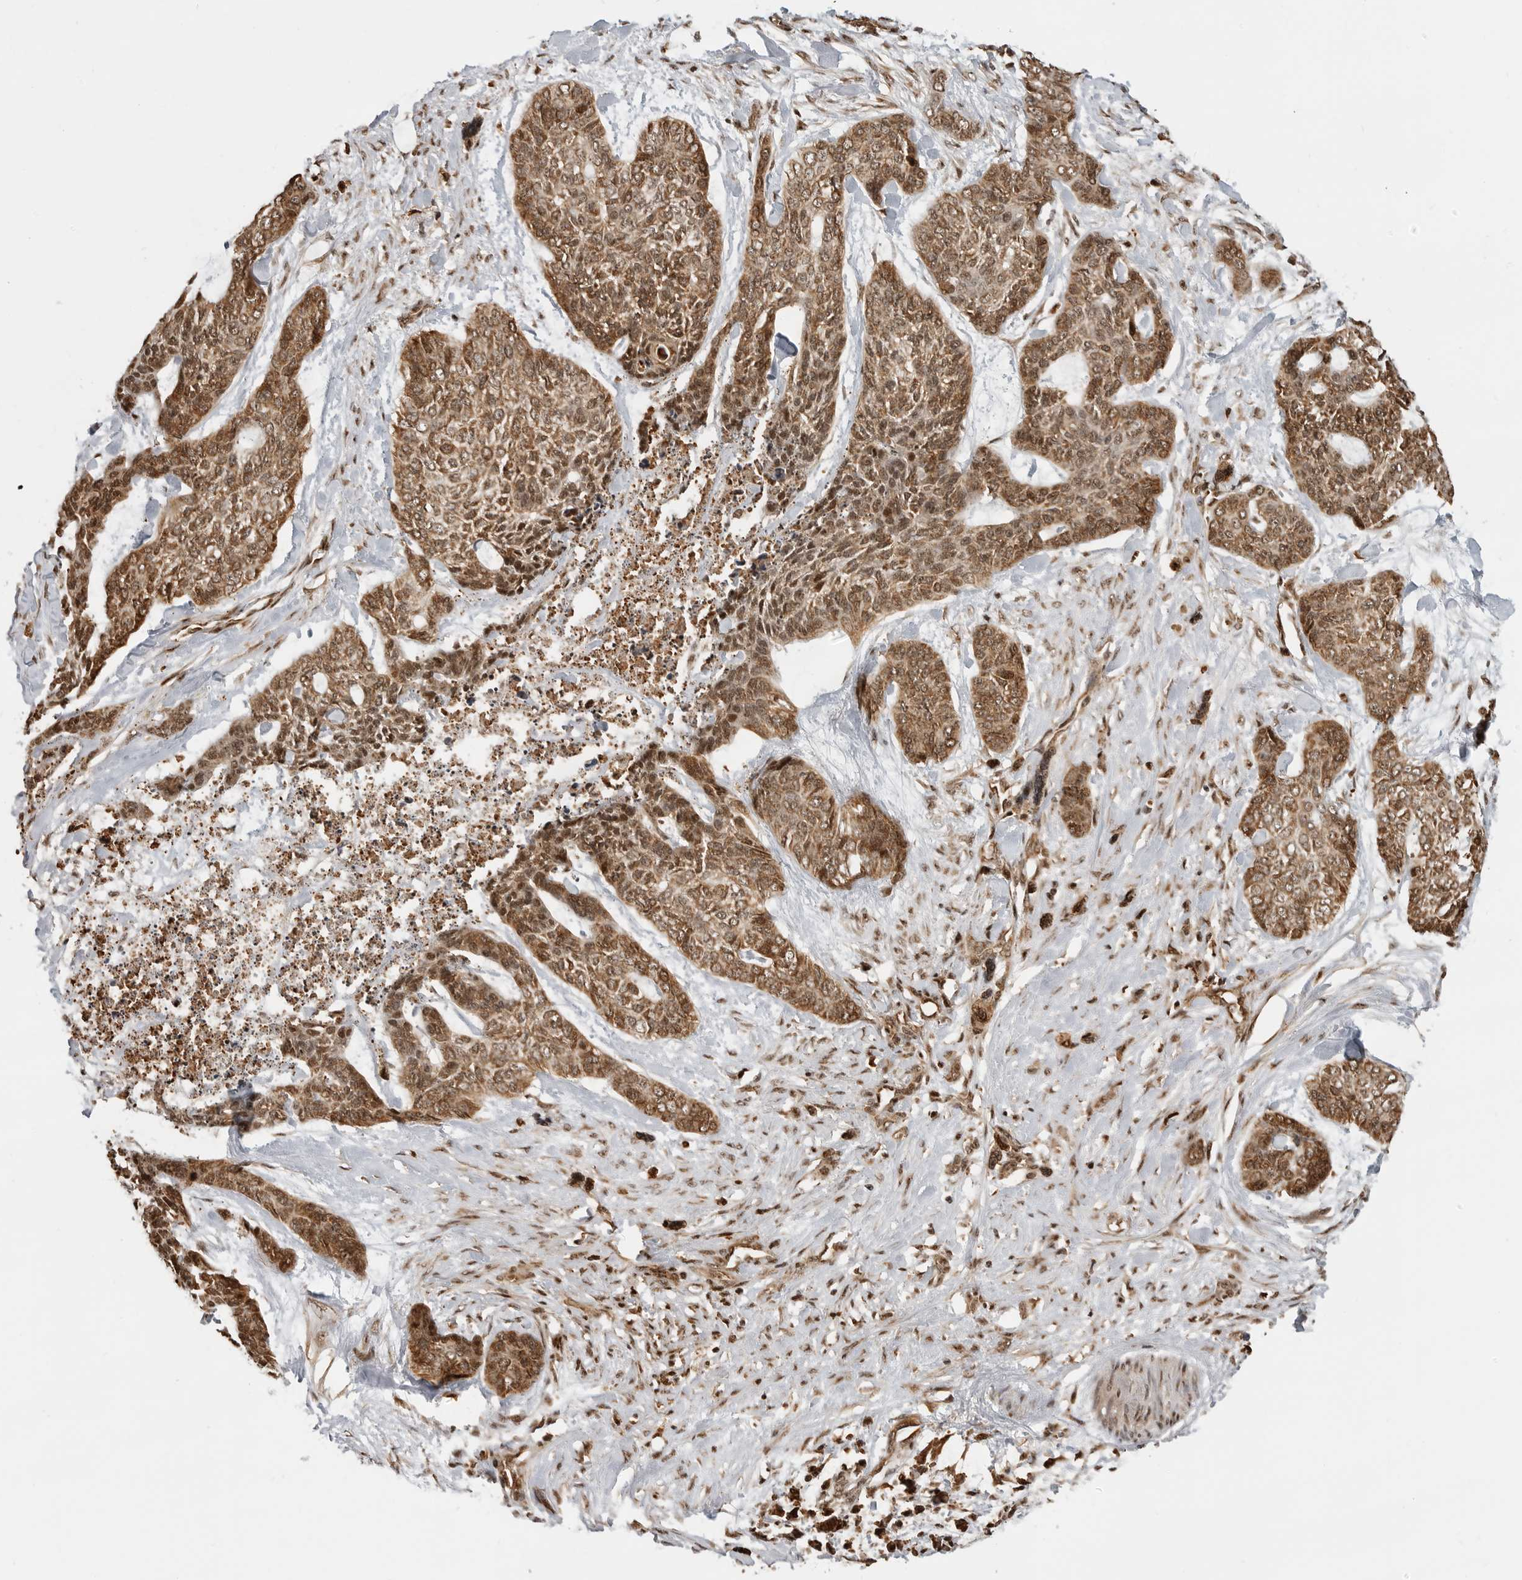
{"staining": {"intensity": "moderate", "quantity": ">75%", "location": "cytoplasmic/membranous,nuclear"}, "tissue": "skin cancer", "cell_type": "Tumor cells", "image_type": "cancer", "snomed": [{"axis": "morphology", "description": "Basal cell carcinoma"}, {"axis": "topography", "description": "Skin"}], "caption": "This photomicrograph reveals immunohistochemistry (IHC) staining of skin basal cell carcinoma, with medium moderate cytoplasmic/membranous and nuclear staining in approximately >75% of tumor cells.", "gene": "BMP2K", "patient": {"sex": "female", "age": 64}}